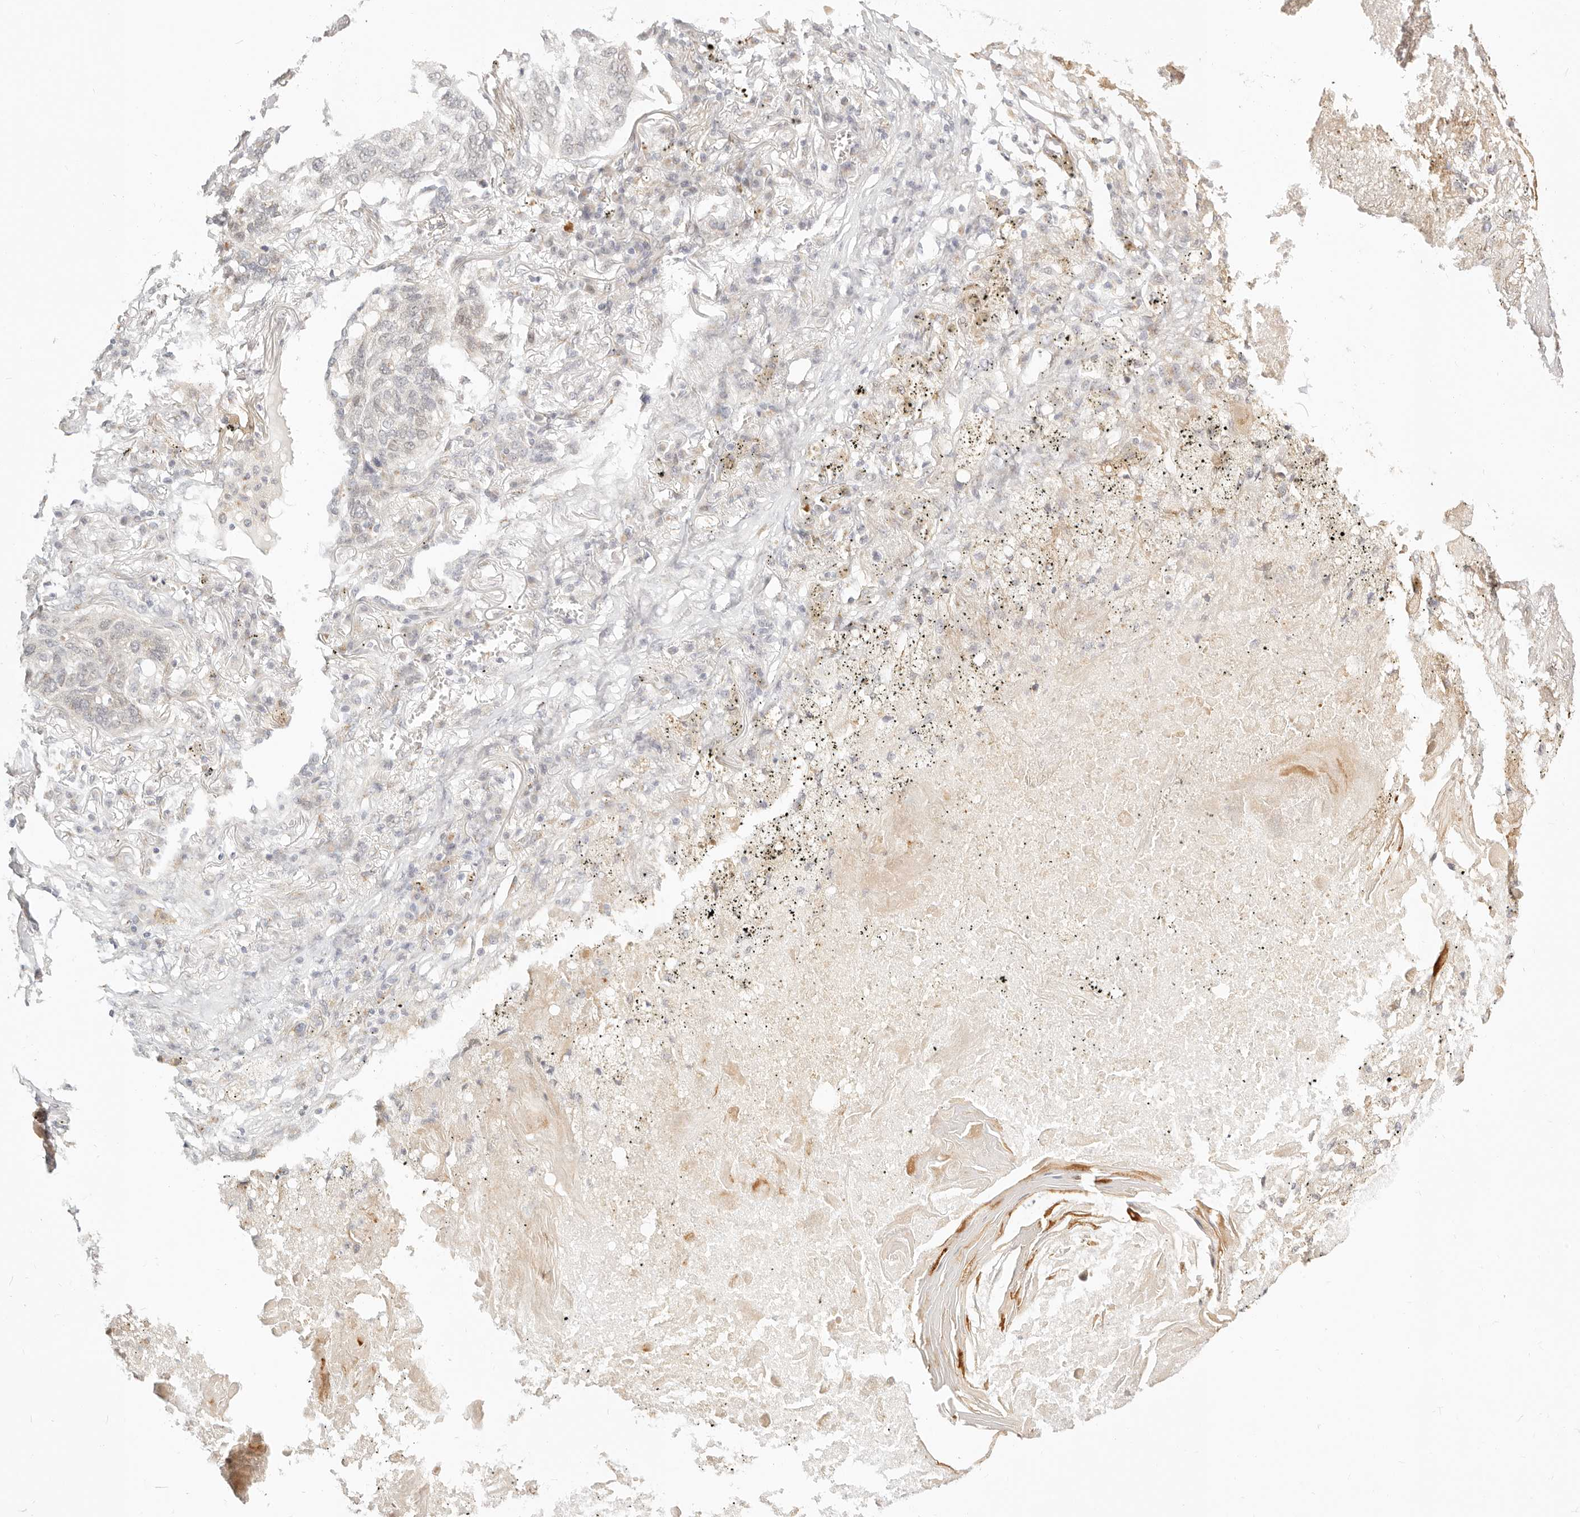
{"staining": {"intensity": "weak", "quantity": "<25%", "location": "cytoplasmic/membranous"}, "tissue": "lung cancer", "cell_type": "Tumor cells", "image_type": "cancer", "snomed": [{"axis": "morphology", "description": "Squamous cell carcinoma, NOS"}, {"axis": "topography", "description": "Lung"}], "caption": "Squamous cell carcinoma (lung) was stained to show a protein in brown. There is no significant expression in tumor cells.", "gene": "FAM20B", "patient": {"sex": "female", "age": 63}}